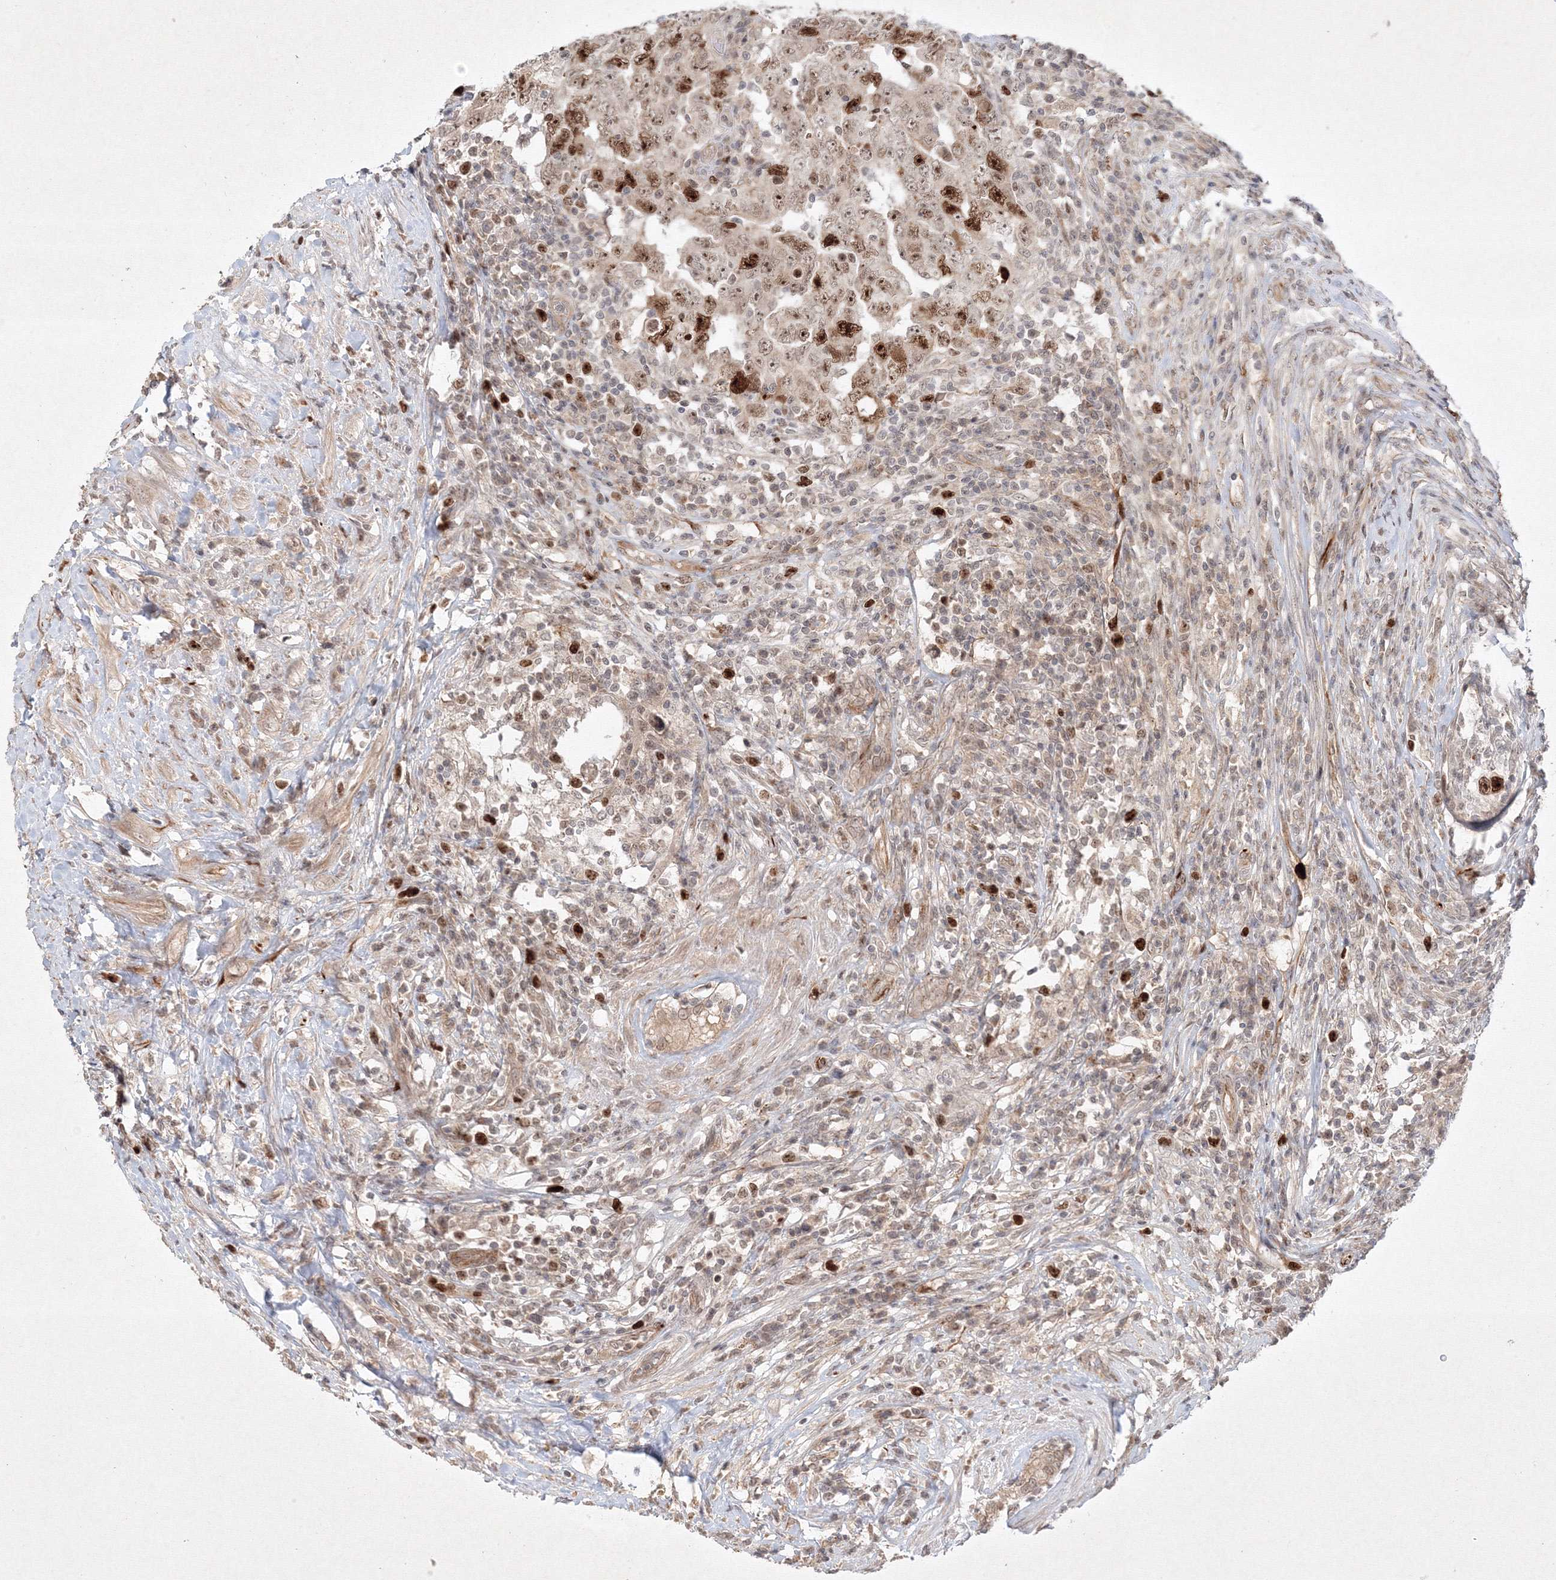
{"staining": {"intensity": "moderate", "quantity": ">75%", "location": "nuclear"}, "tissue": "testis cancer", "cell_type": "Tumor cells", "image_type": "cancer", "snomed": [{"axis": "morphology", "description": "Carcinoma, Embryonal, NOS"}, {"axis": "topography", "description": "Testis"}], "caption": "An image of human embryonal carcinoma (testis) stained for a protein reveals moderate nuclear brown staining in tumor cells.", "gene": "KIF20A", "patient": {"sex": "male", "age": 26}}